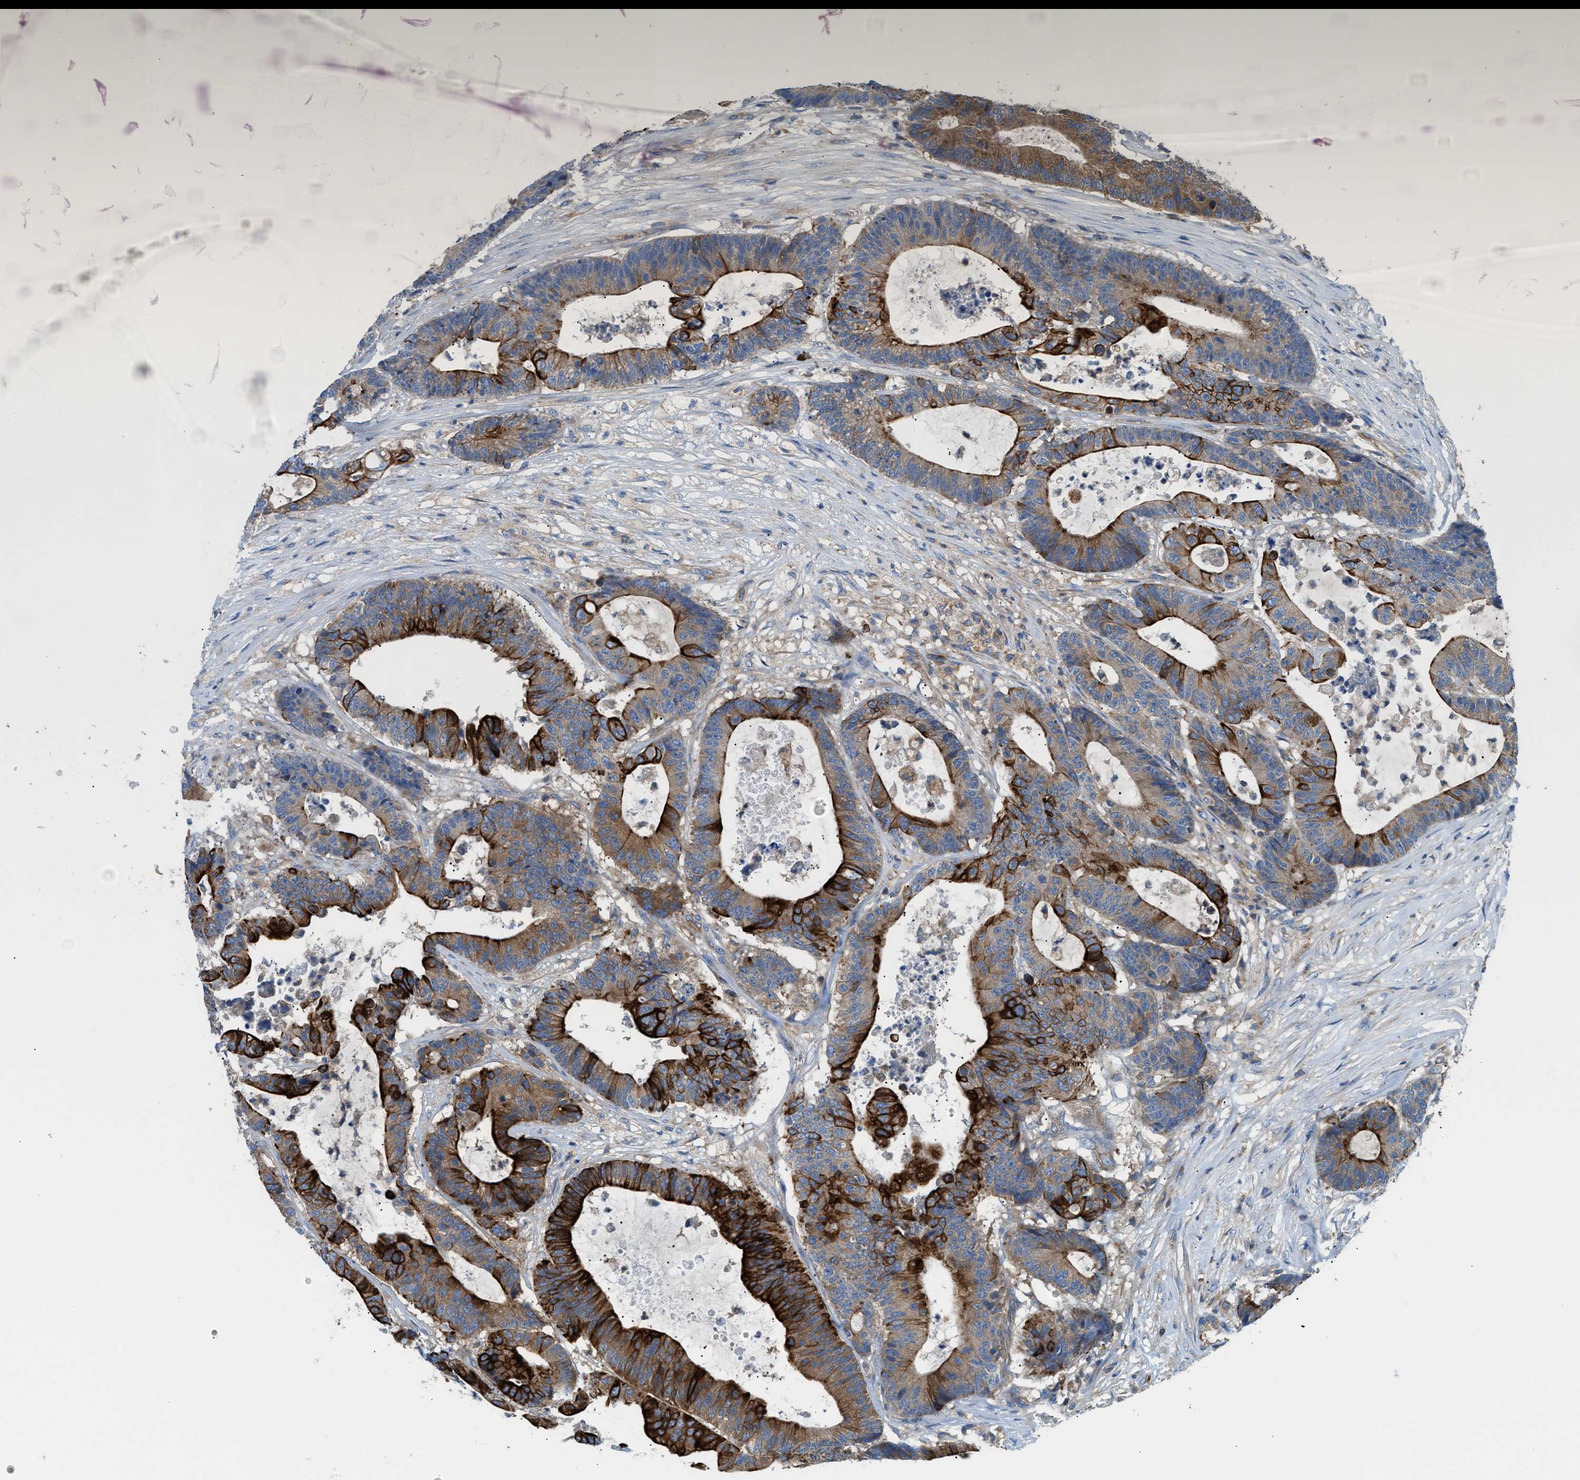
{"staining": {"intensity": "strong", "quantity": "25%-75%", "location": "cytoplasmic/membranous"}, "tissue": "colorectal cancer", "cell_type": "Tumor cells", "image_type": "cancer", "snomed": [{"axis": "morphology", "description": "Adenocarcinoma, NOS"}, {"axis": "topography", "description": "Colon"}], "caption": "Immunohistochemistry (IHC) micrograph of human adenocarcinoma (colorectal) stained for a protein (brown), which demonstrates high levels of strong cytoplasmic/membranous staining in about 25%-75% of tumor cells.", "gene": "TBC1D15", "patient": {"sex": "female", "age": 84}}